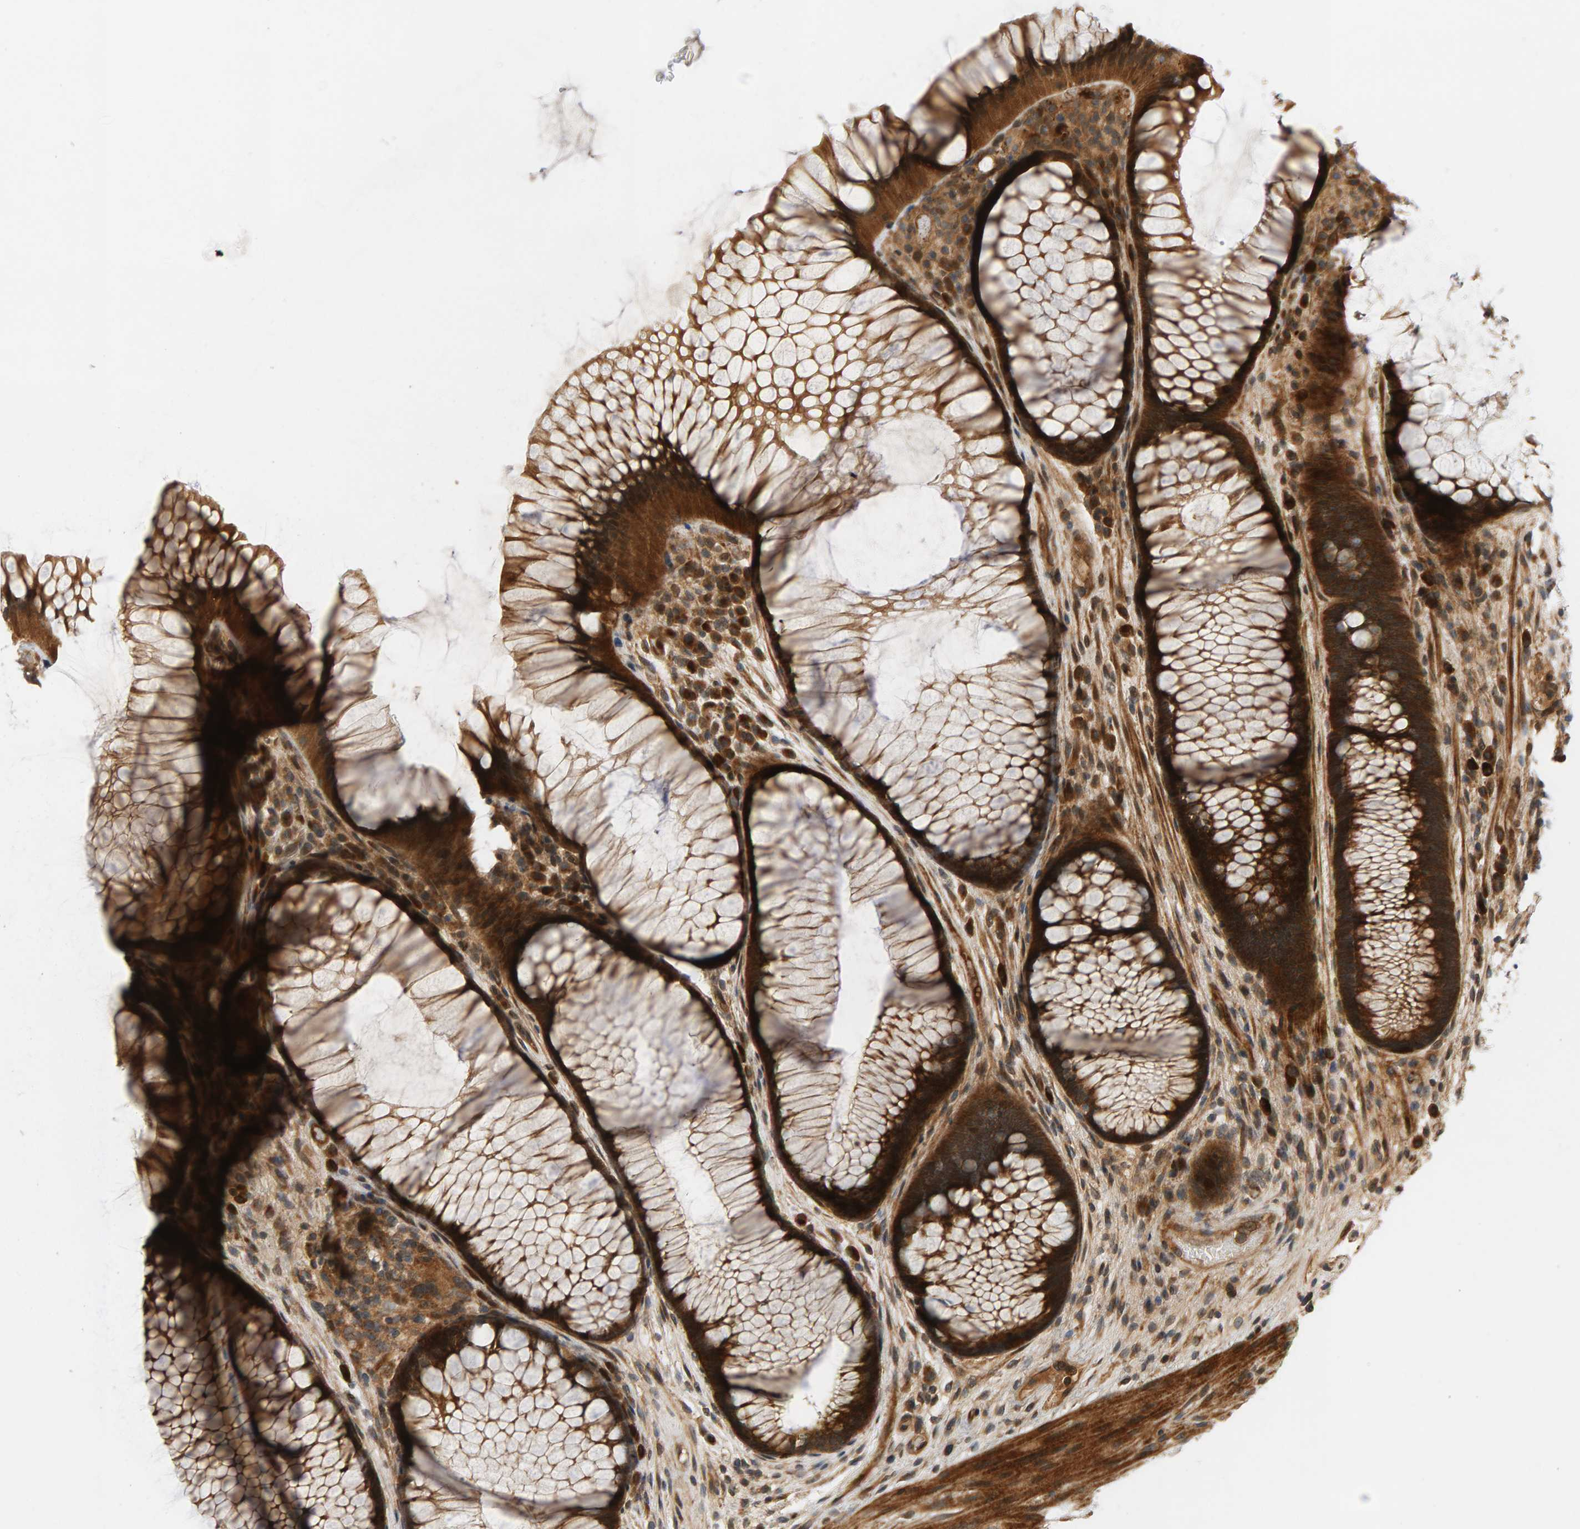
{"staining": {"intensity": "strong", "quantity": ">75%", "location": "cytoplasmic/membranous"}, "tissue": "rectum", "cell_type": "Glandular cells", "image_type": "normal", "snomed": [{"axis": "morphology", "description": "Normal tissue, NOS"}, {"axis": "topography", "description": "Rectum"}], "caption": "A micrograph showing strong cytoplasmic/membranous staining in about >75% of glandular cells in normal rectum, as visualized by brown immunohistochemical staining.", "gene": "BAHCC1", "patient": {"sex": "male", "age": 51}}